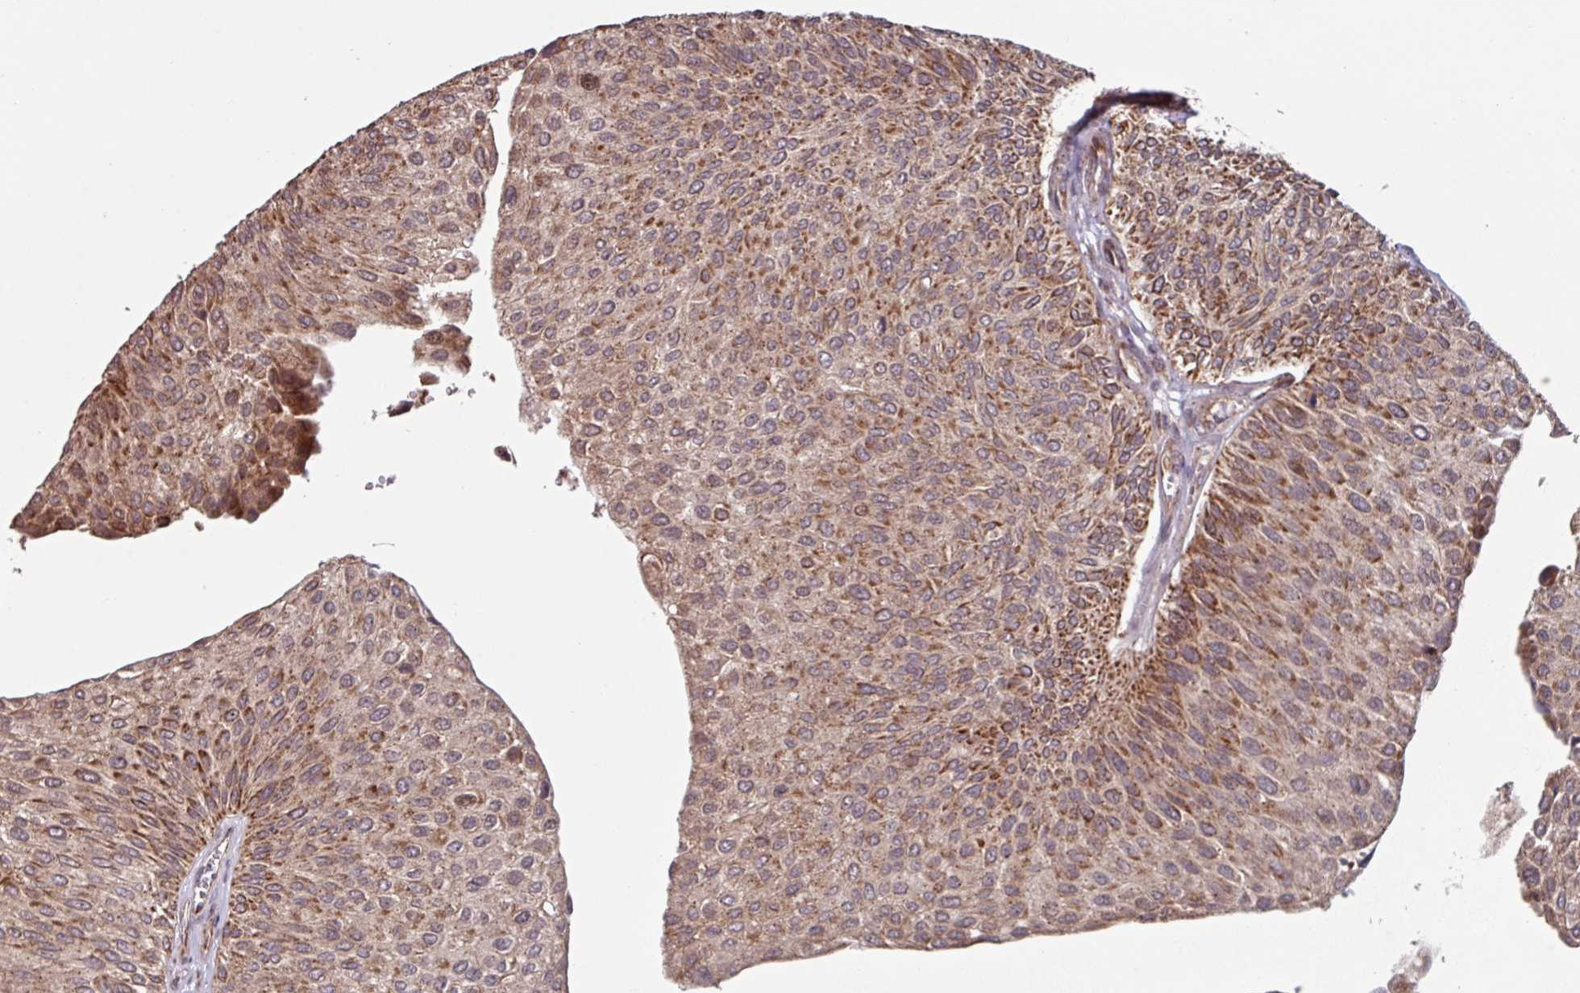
{"staining": {"intensity": "moderate", "quantity": ">75%", "location": "cytoplasmic/membranous"}, "tissue": "urothelial cancer", "cell_type": "Tumor cells", "image_type": "cancer", "snomed": [{"axis": "morphology", "description": "Urothelial carcinoma, NOS"}, {"axis": "topography", "description": "Urinary bladder"}], "caption": "Protein positivity by immunohistochemistry reveals moderate cytoplasmic/membranous expression in about >75% of tumor cells in urothelial cancer.", "gene": "COX7C", "patient": {"sex": "male", "age": 67}}